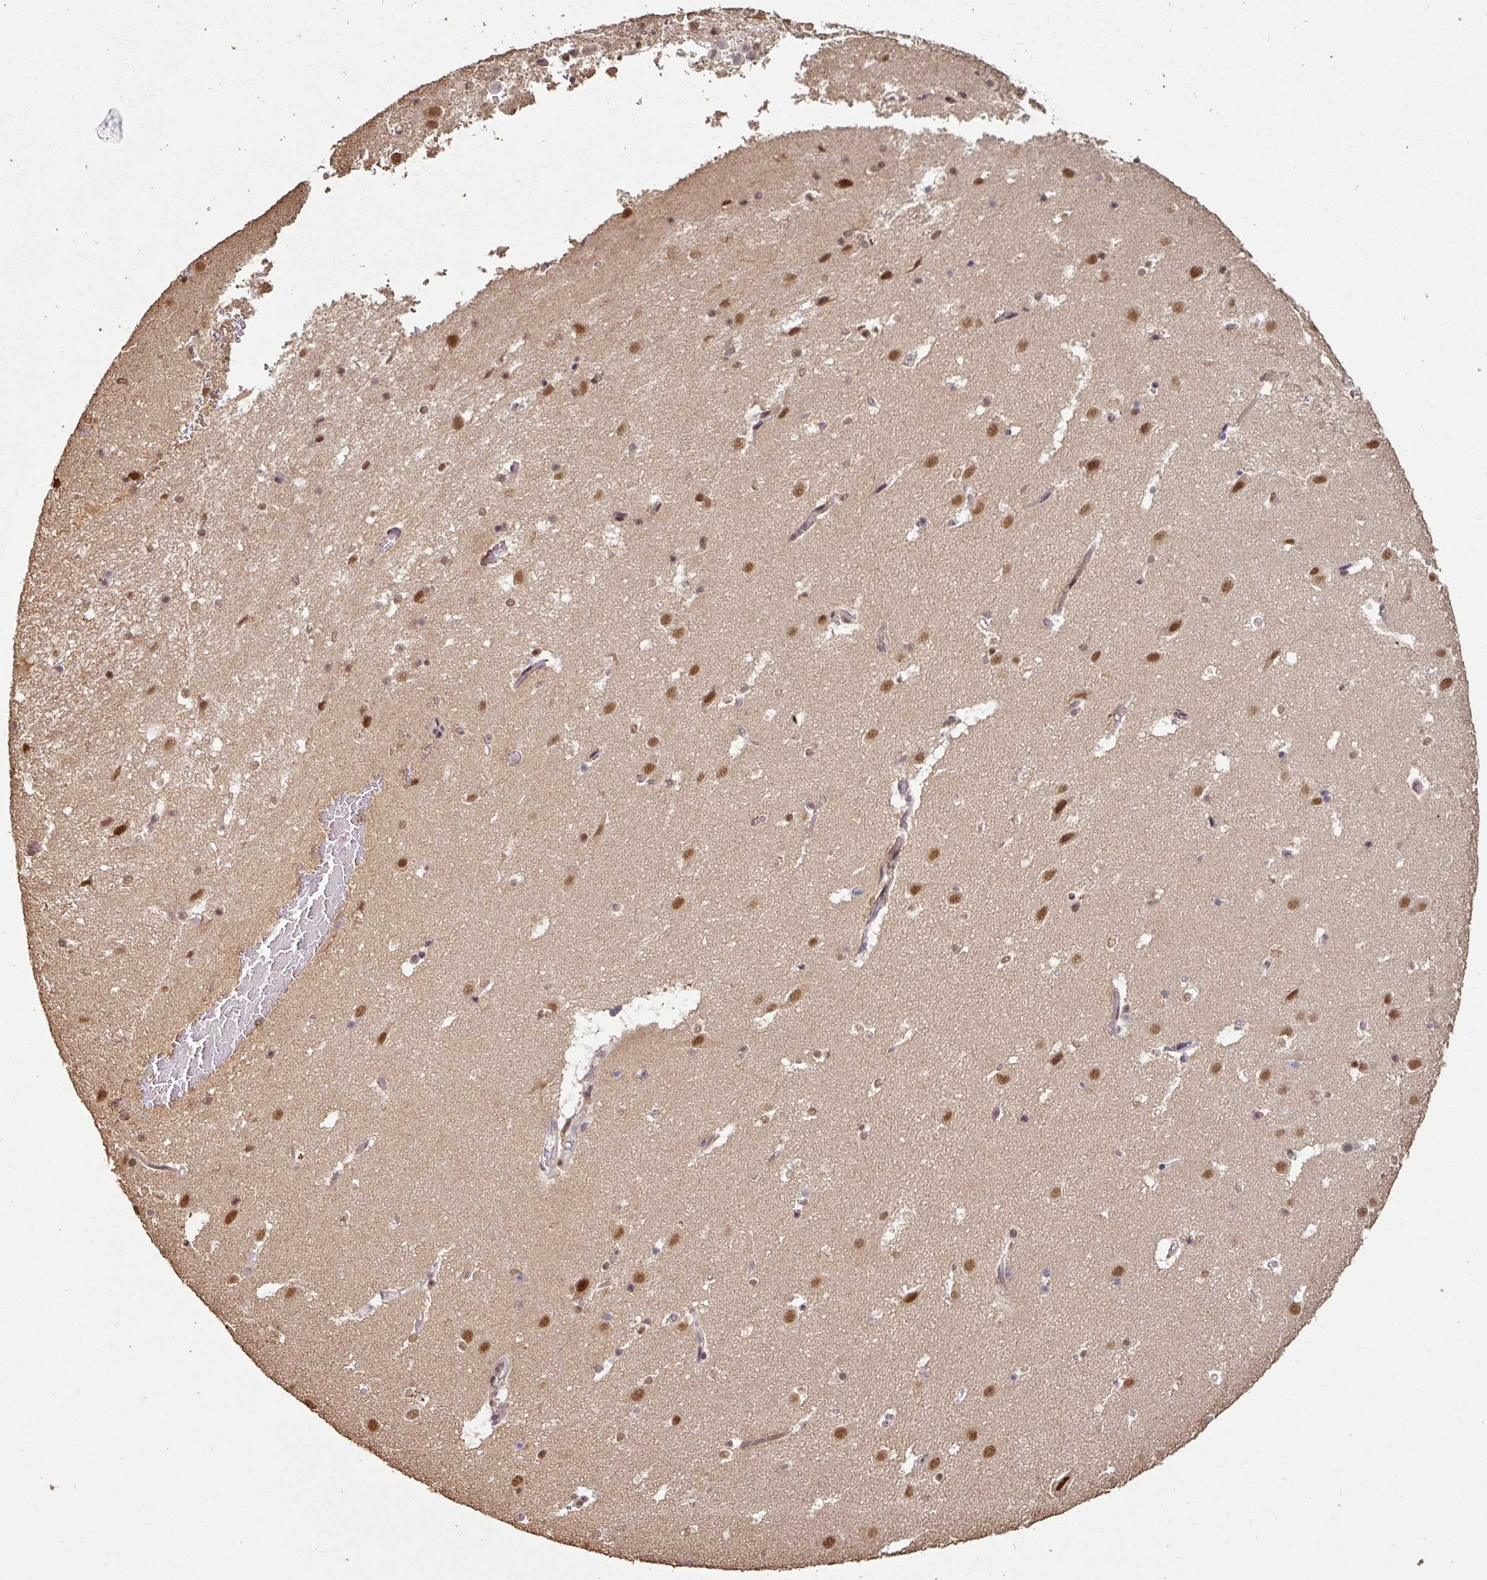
{"staining": {"intensity": "moderate", "quantity": "<25%", "location": "nuclear"}, "tissue": "caudate", "cell_type": "Glial cells", "image_type": "normal", "snomed": [{"axis": "morphology", "description": "Normal tissue, NOS"}, {"axis": "topography", "description": "Lateral ventricle wall"}], "caption": "High-magnification brightfield microscopy of unremarkable caudate stained with DAB (3,3'-diaminobenzidine) (brown) and counterstained with hematoxylin (blue). glial cells exhibit moderate nuclear staining is present in about<25% of cells.", "gene": "POLD1", "patient": {"sex": "male", "age": 37}}